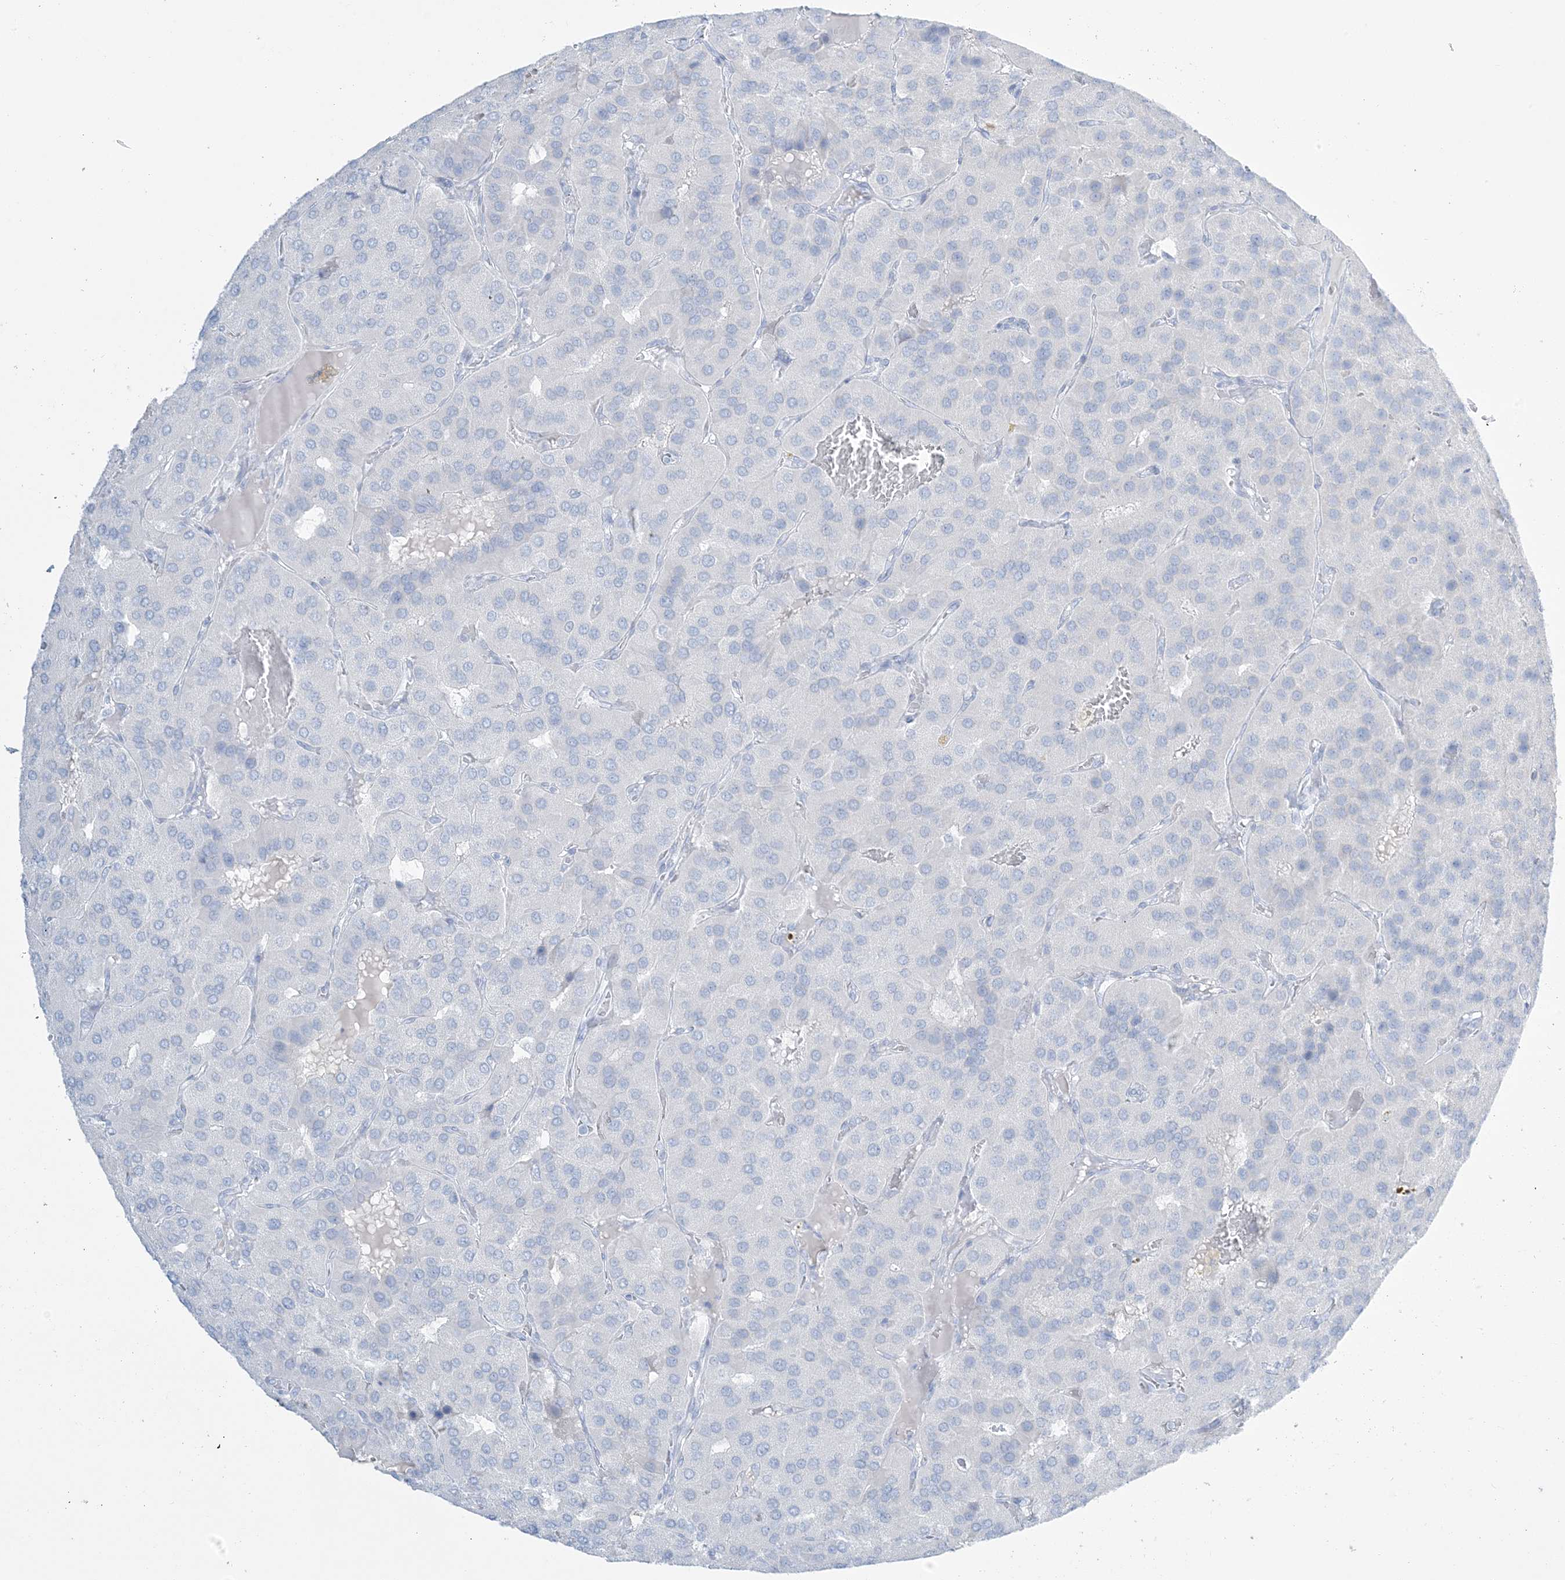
{"staining": {"intensity": "negative", "quantity": "none", "location": "none"}, "tissue": "parathyroid gland", "cell_type": "Glandular cells", "image_type": "normal", "snomed": [{"axis": "morphology", "description": "Normal tissue, NOS"}, {"axis": "morphology", "description": "Adenoma, NOS"}, {"axis": "topography", "description": "Parathyroid gland"}], "caption": "Immunohistochemistry image of unremarkable parathyroid gland stained for a protein (brown), which demonstrates no expression in glandular cells.", "gene": "AGXT", "patient": {"sex": "female", "age": 86}}